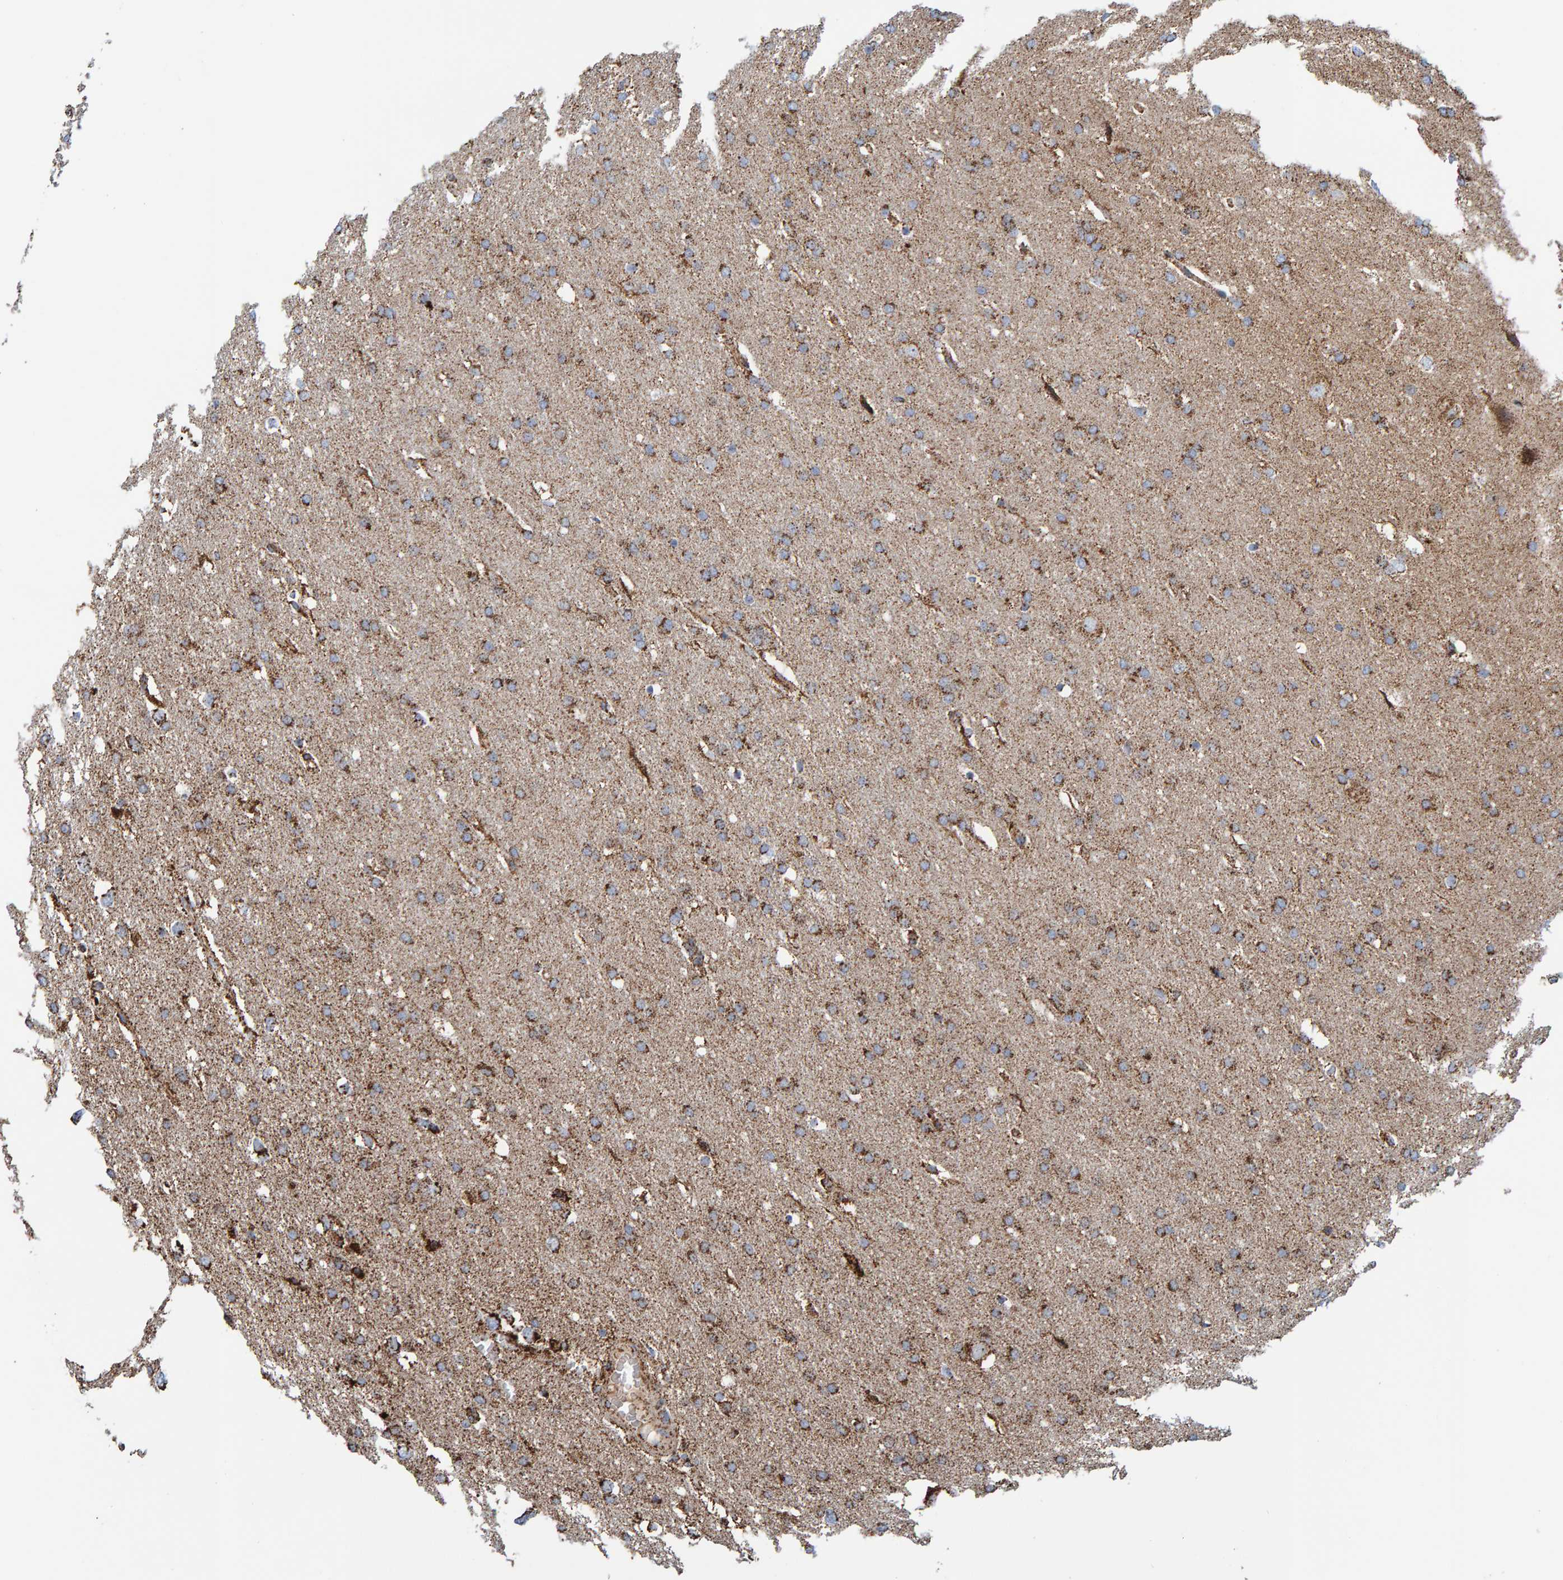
{"staining": {"intensity": "moderate", "quantity": "25%-75%", "location": "cytoplasmic/membranous"}, "tissue": "glioma", "cell_type": "Tumor cells", "image_type": "cancer", "snomed": [{"axis": "morphology", "description": "Glioma, malignant, Low grade"}, {"axis": "topography", "description": "Brain"}], "caption": "Malignant low-grade glioma tissue displays moderate cytoplasmic/membranous positivity in about 25%-75% of tumor cells, visualized by immunohistochemistry.", "gene": "MRPL45", "patient": {"sex": "female", "age": 37}}